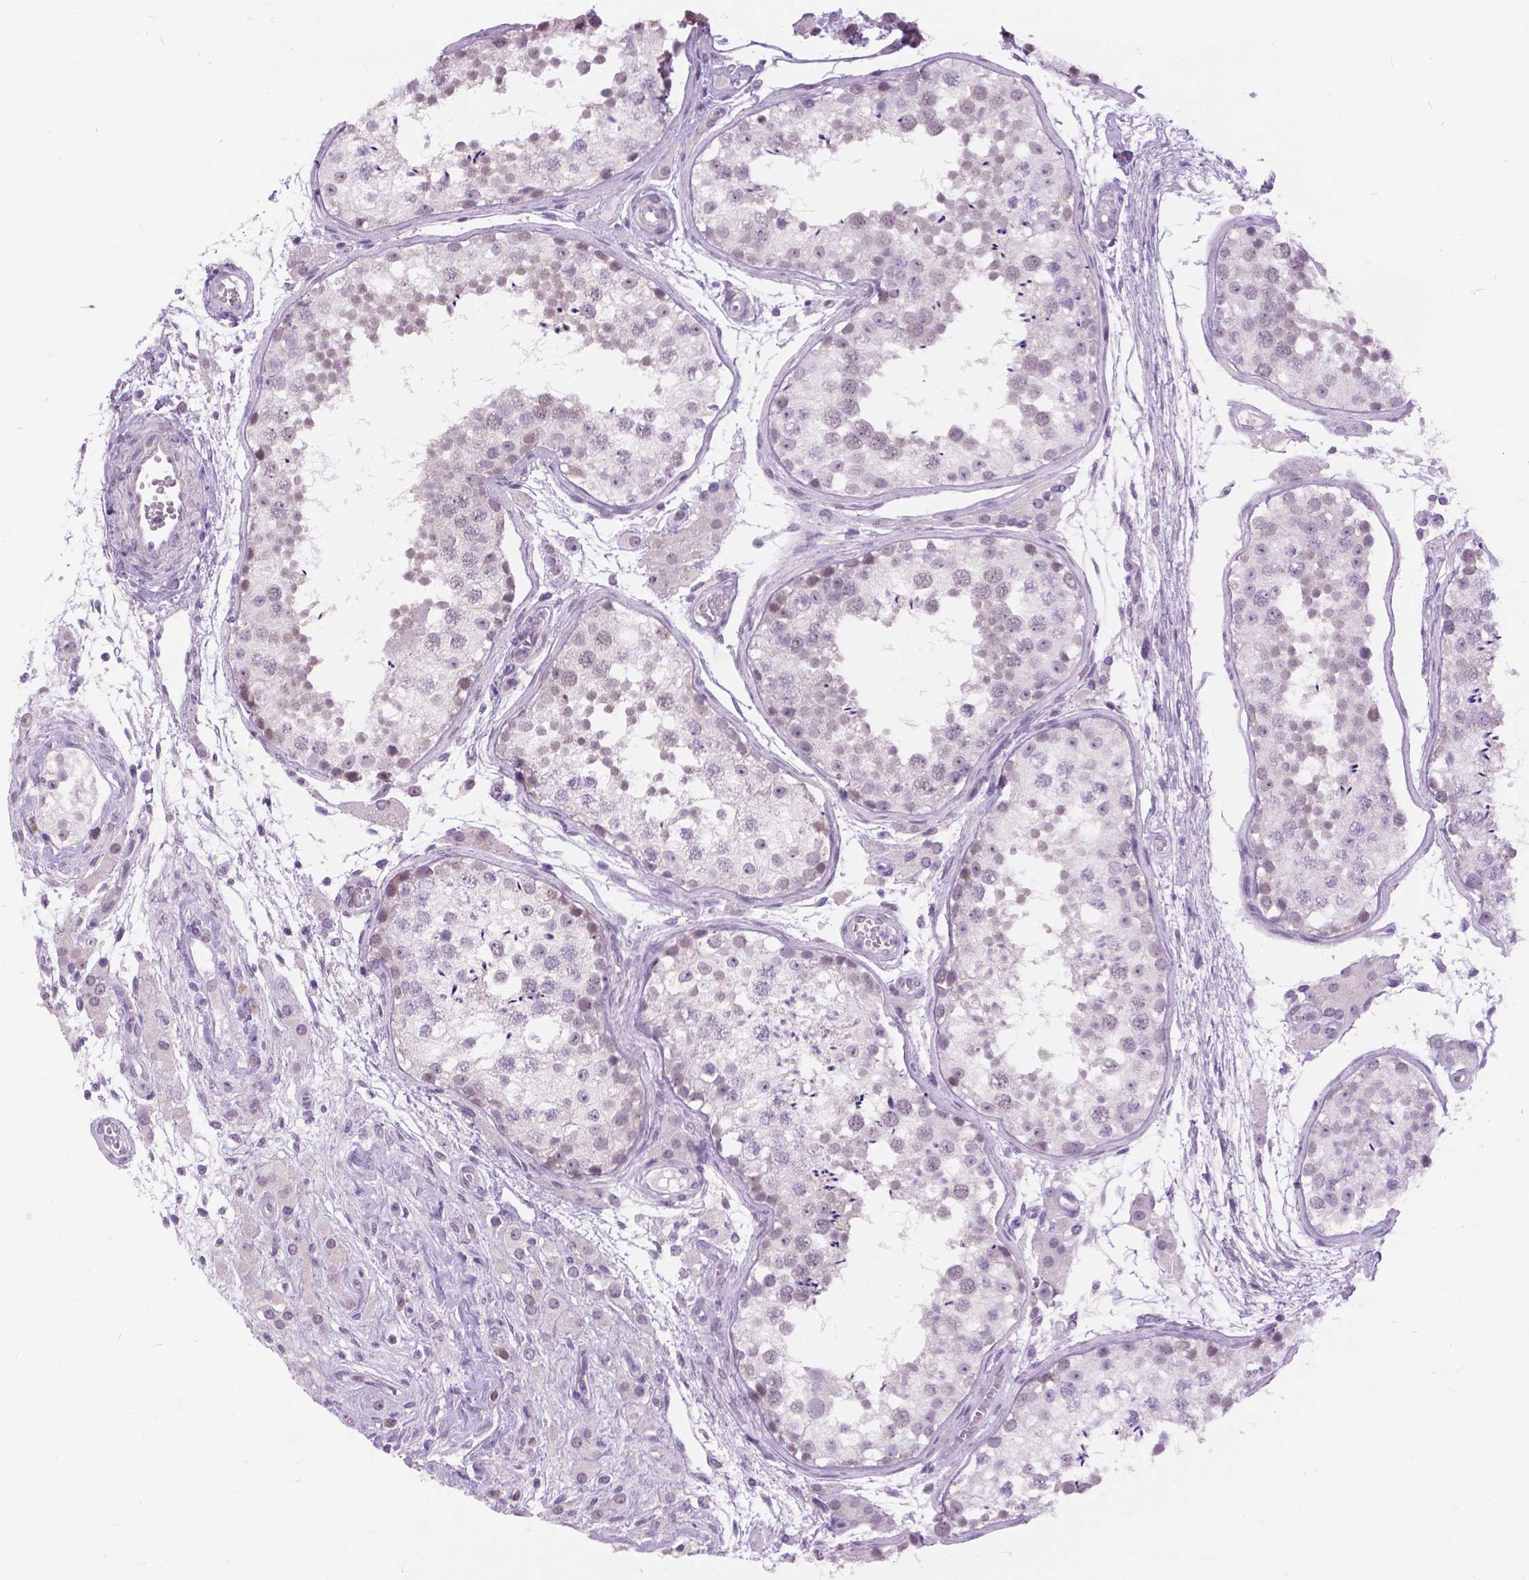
{"staining": {"intensity": "weak", "quantity": "25%-75%", "location": "nuclear"}, "tissue": "testis", "cell_type": "Cells in seminiferous ducts", "image_type": "normal", "snomed": [{"axis": "morphology", "description": "Normal tissue, NOS"}, {"axis": "morphology", "description": "Seminoma, NOS"}, {"axis": "topography", "description": "Testis"}], "caption": "Immunohistochemical staining of normal human testis reveals 25%-75% levels of weak nuclear protein expression in about 25%-75% of cells in seminiferous ducts.", "gene": "MYOM1", "patient": {"sex": "male", "age": 29}}